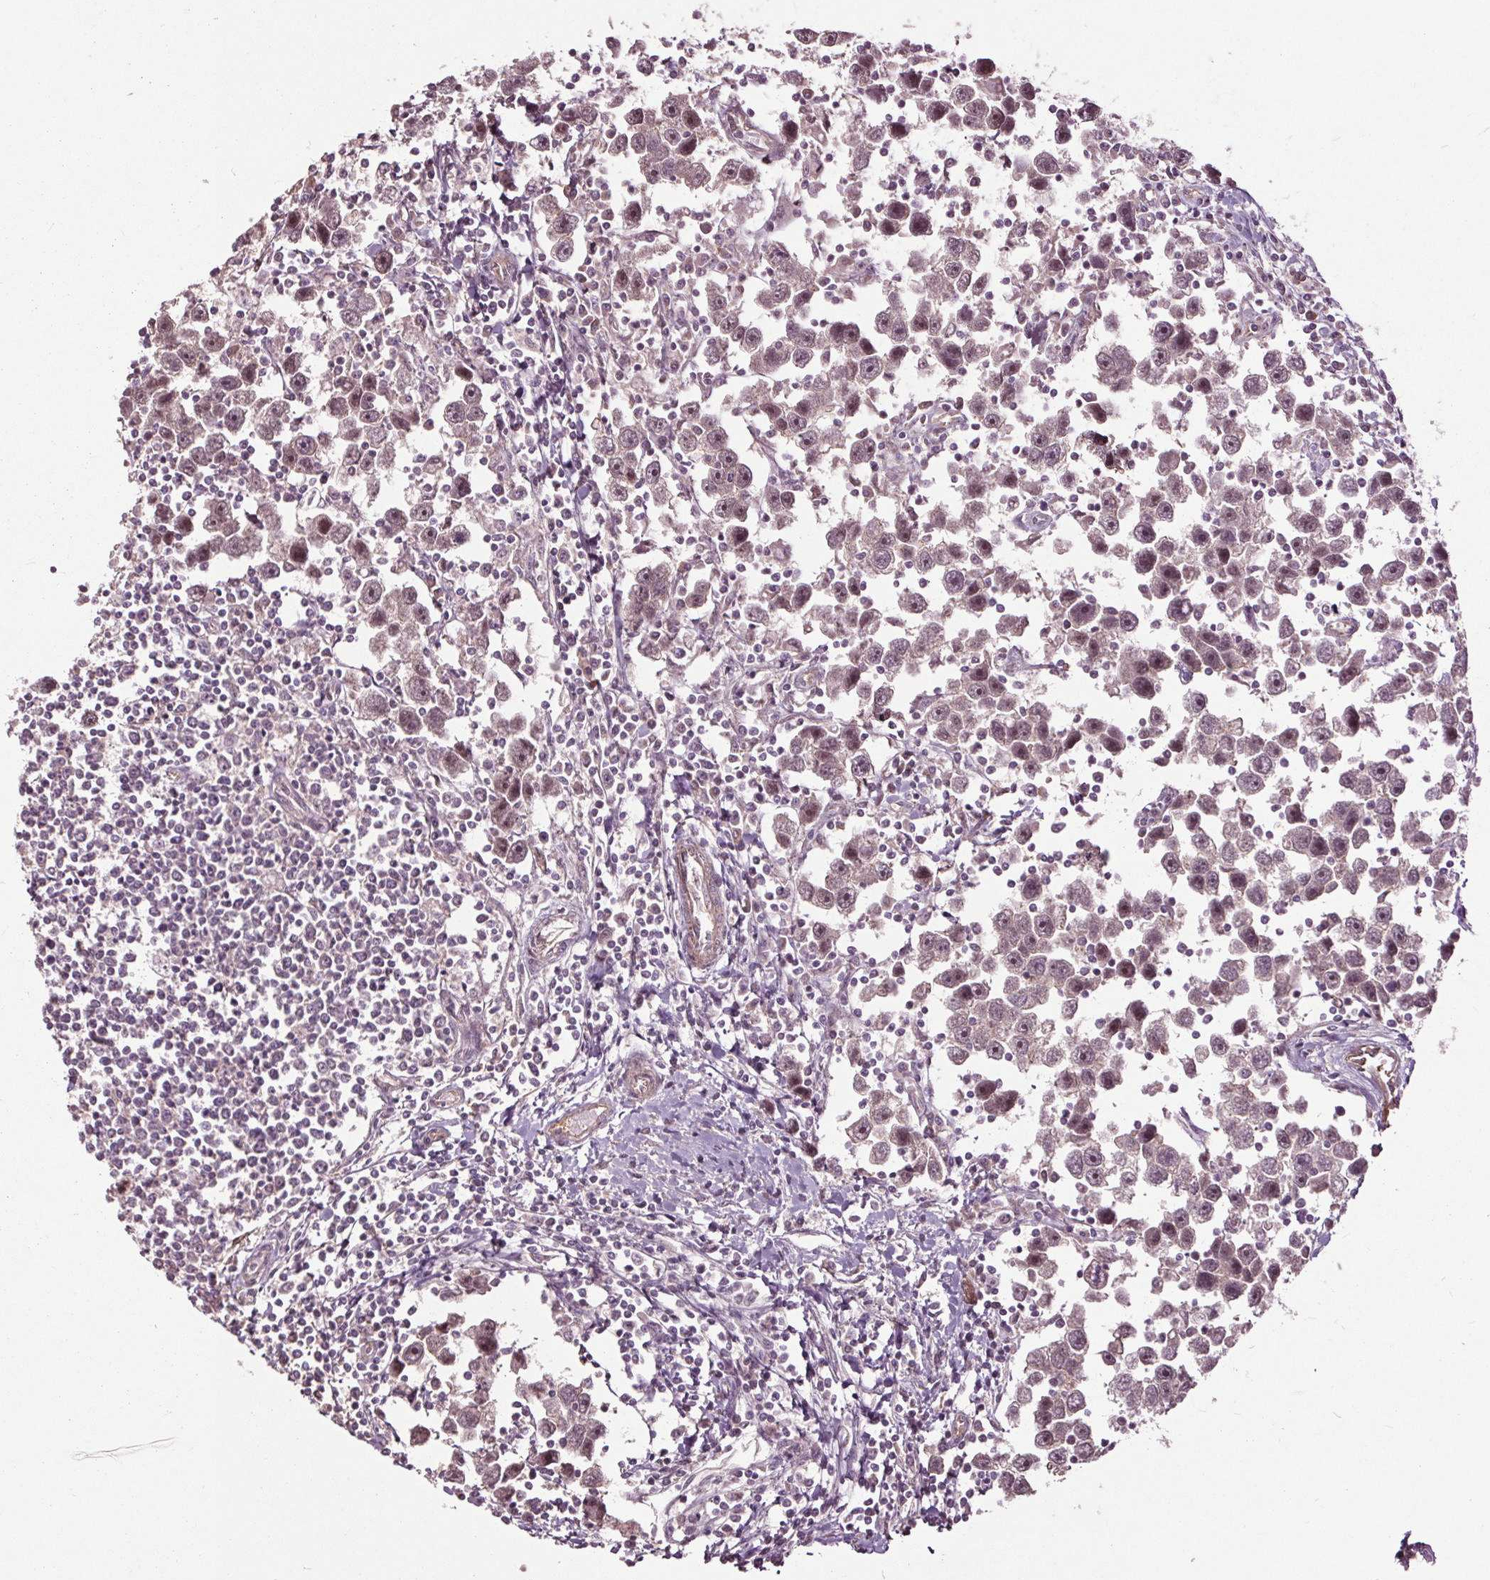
{"staining": {"intensity": "weak", "quantity": "<25%", "location": "cytoplasmic/membranous"}, "tissue": "testis cancer", "cell_type": "Tumor cells", "image_type": "cancer", "snomed": [{"axis": "morphology", "description": "Seminoma, NOS"}, {"axis": "topography", "description": "Testis"}], "caption": "DAB immunohistochemical staining of human testis cancer (seminoma) shows no significant positivity in tumor cells. (DAB (3,3'-diaminobenzidine) immunohistochemistry visualized using brightfield microscopy, high magnification).", "gene": "CEP95", "patient": {"sex": "male", "age": 30}}